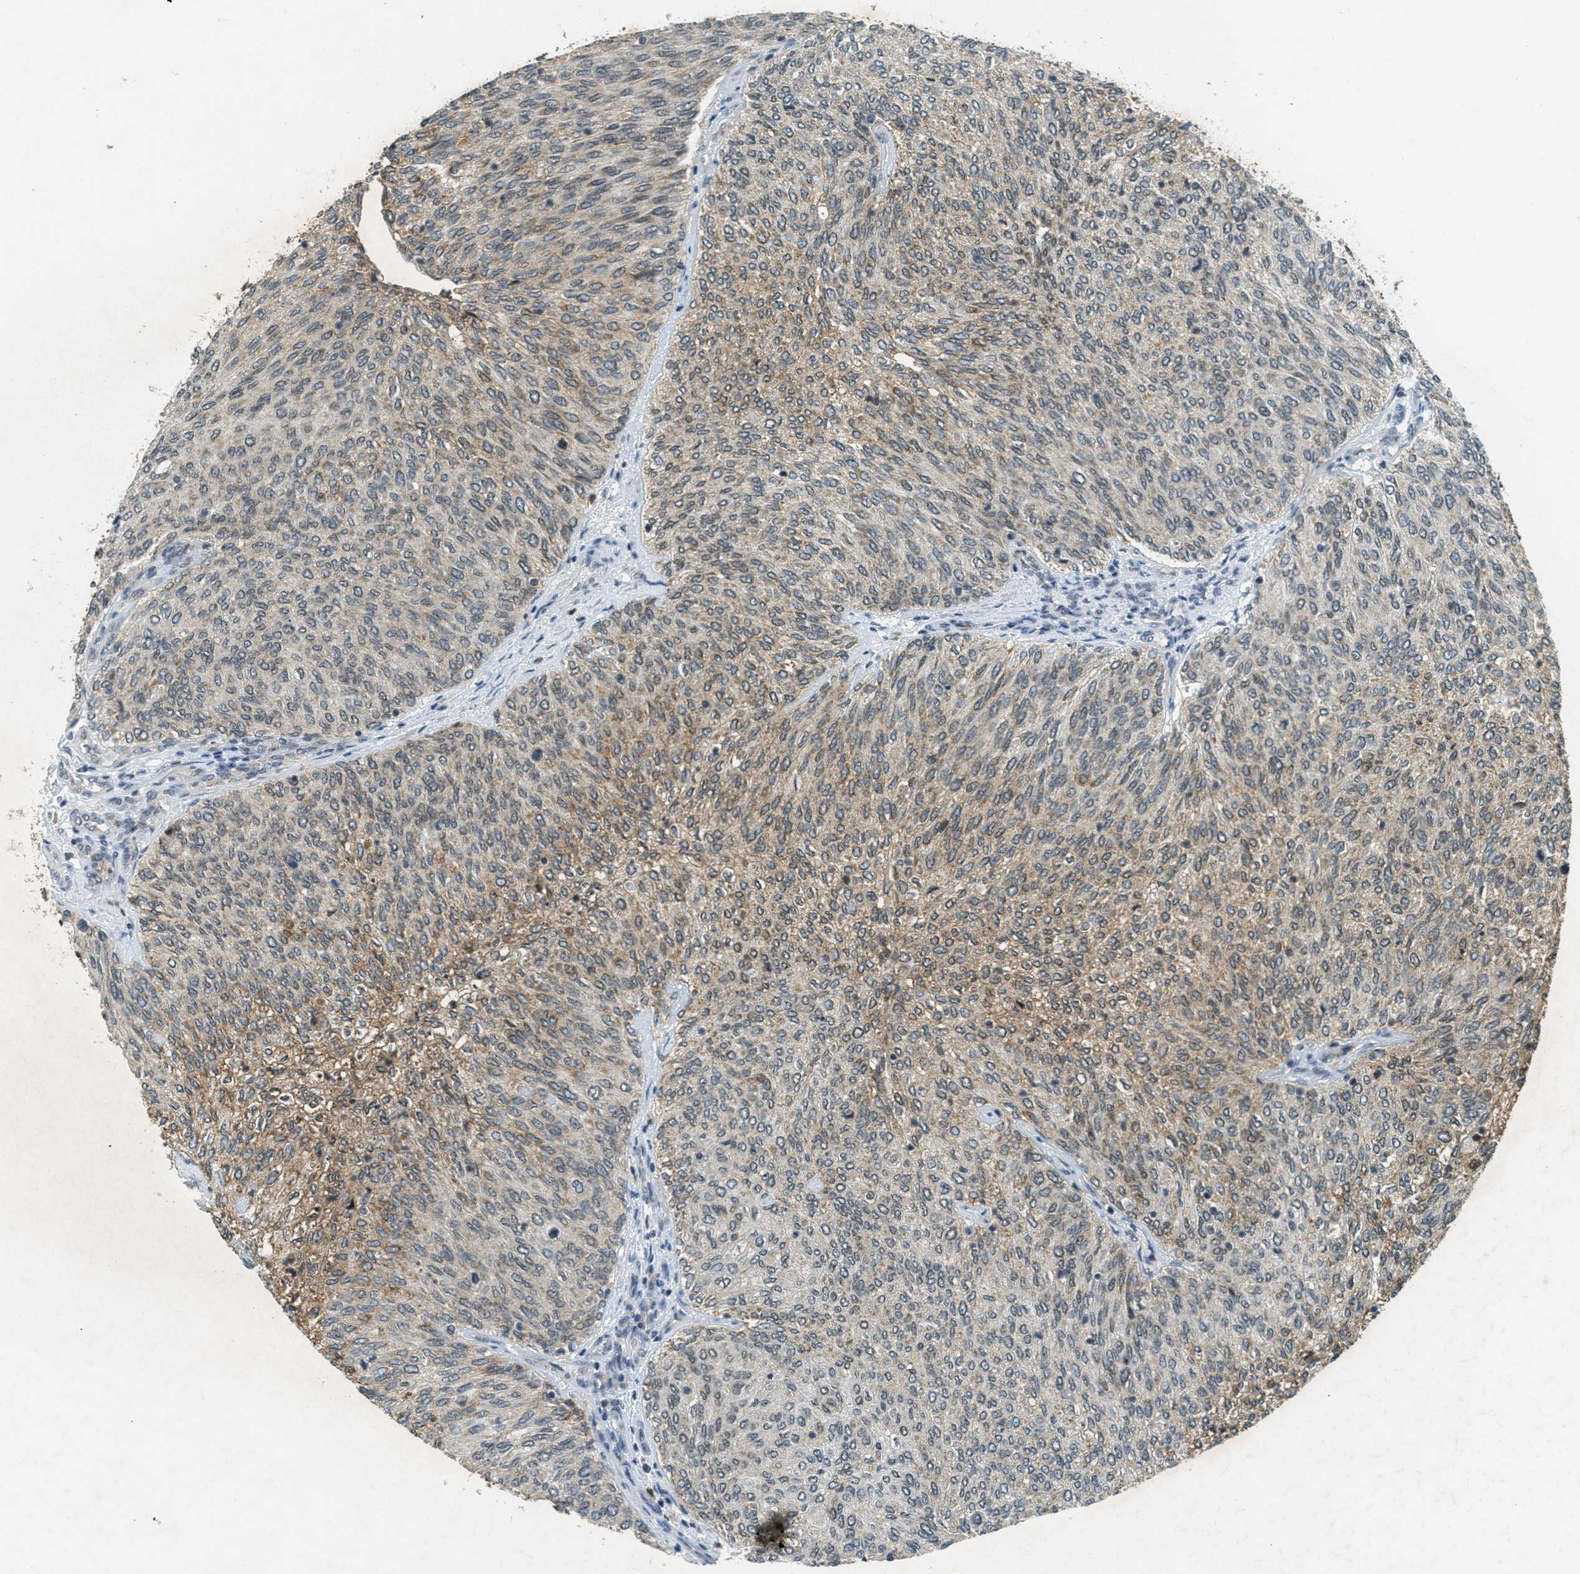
{"staining": {"intensity": "weak", "quantity": "<25%", "location": "cytoplasmic/membranous"}, "tissue": "urothelial cancer", "cell_type": "Tumor cells", "image_type": "cancer", "snomed": [{"axis": "morphology", "description": "Urothelial carcinoma, Low grade"}, {"axis": "topography", "description": "Urinary bladder"}], "caption": "IHC micrograph of neoplastic tissue: human urothelial cancer stained with DAB shows no significant protein positivity in tumor cells.", "gene": "TCF20", "patient": {"sex": "female", "age": 79}}